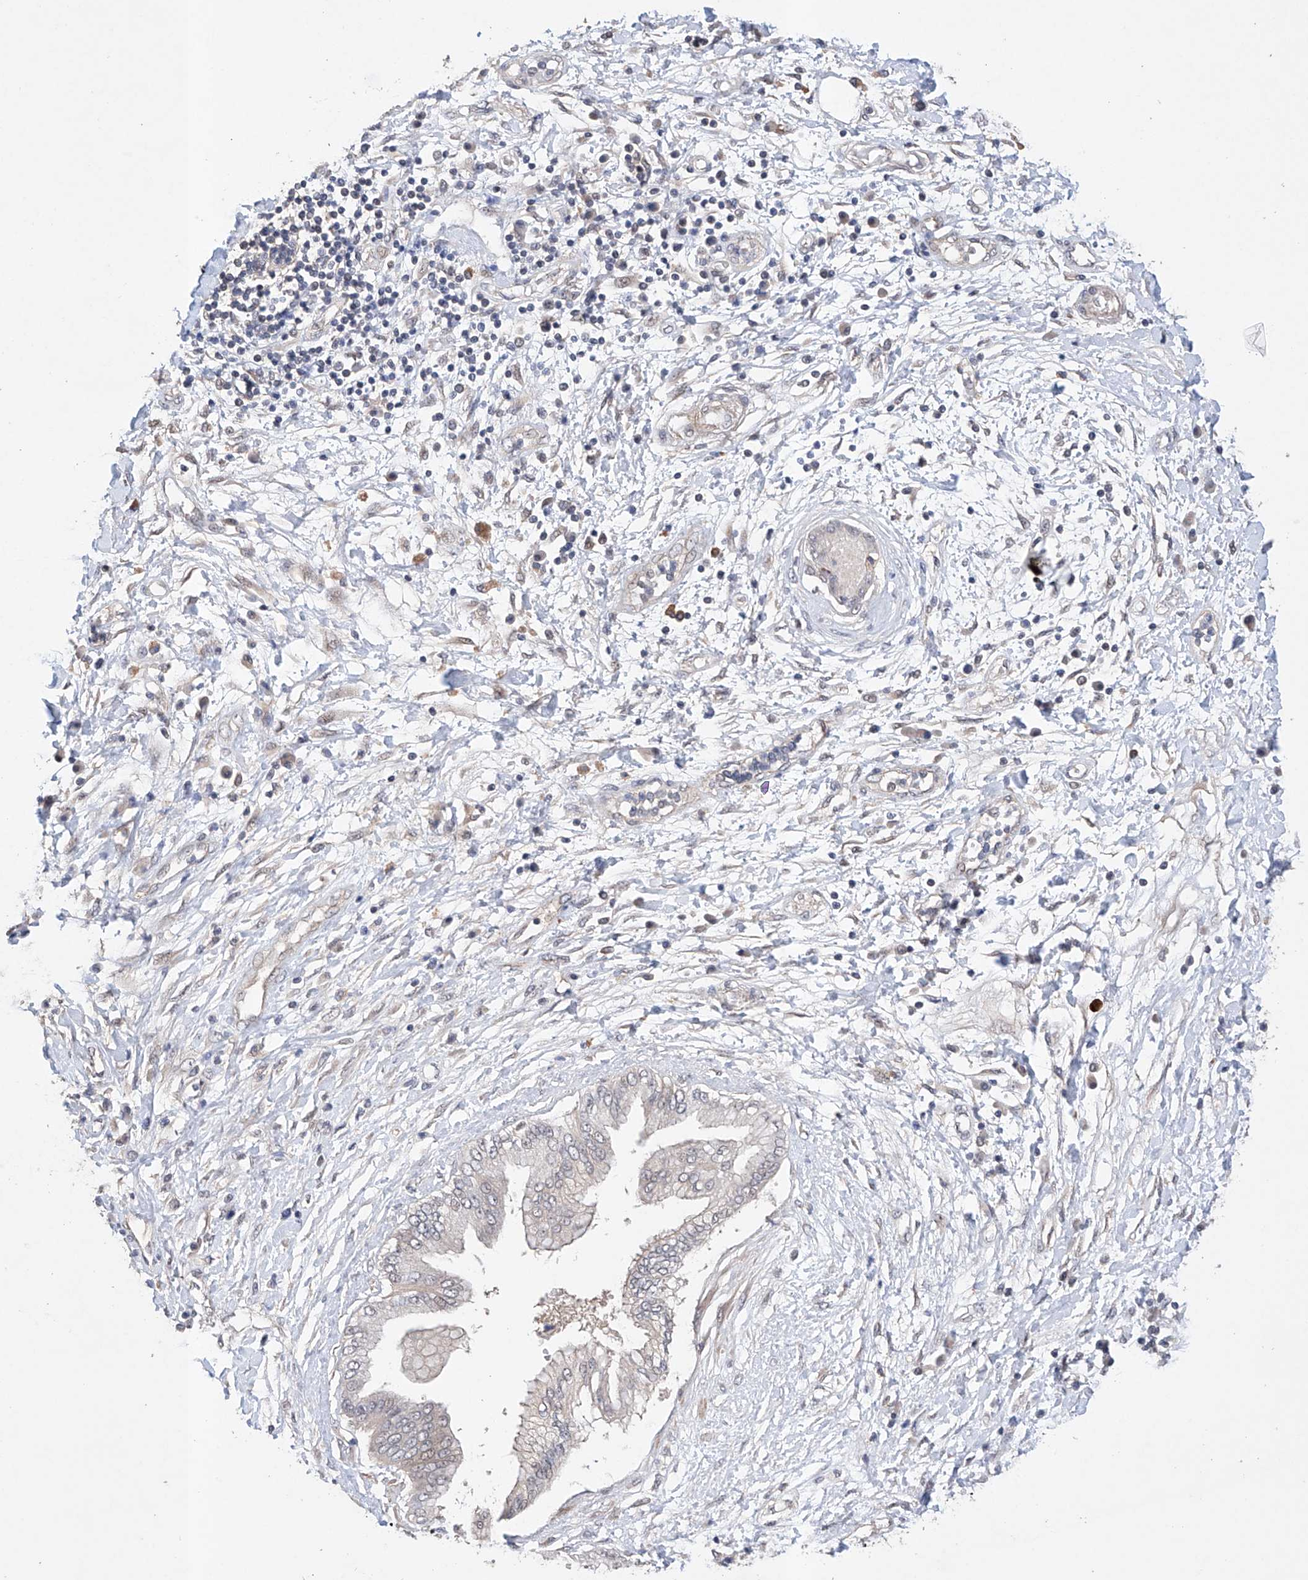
{"staining": {"intensity": "negative", "quantity": "none", "location": "none"}, "tissue": "pancreatic cancer", "cell_type": "Tumor cells", "image_type": "cancer", "snomed": [{"axis": "morphology", "description": "Adenocarcinoma, NOS"}, {"axis": "topography", "description": "Pancreas"}], "caption": "There is no significant expression in tumor cells of pancreatic cancer.", "gene": "AFG1L", "patient": {"sex": "female", "age": 56}}